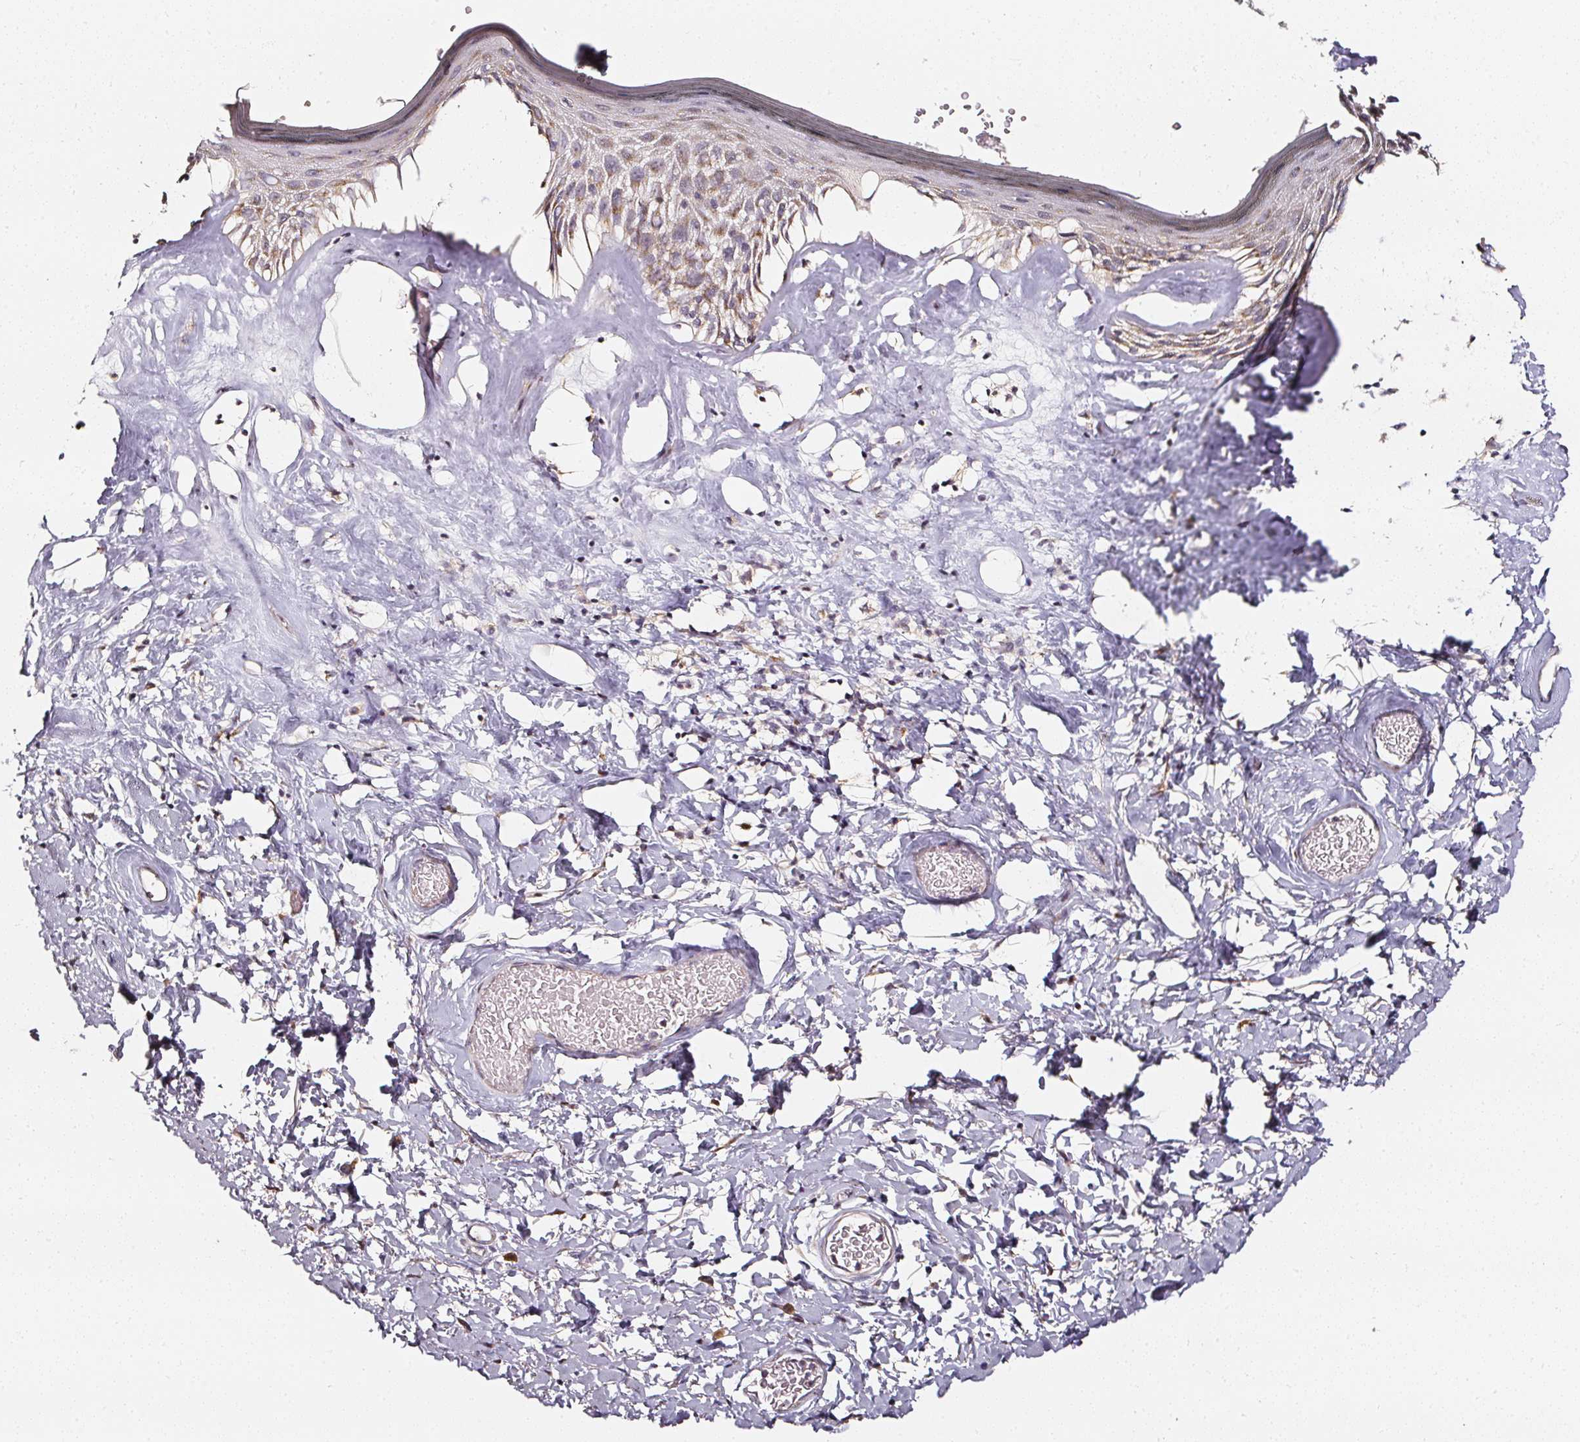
{"staining": {"intensity": "moderate", "quantity": "25%-75%", "location": "cytoplasmic/membranous"}, "tissue": "skin", "cell_type": "Epidermal cells", "image_type": "normal", "snomed": [{"axis": "morphology", "description": "Normal tissue, NOS"}, {"axis": "morphology", "description": "Inflammation, NOS"}, {"axis": "topography", "description": "Vulva"}], "caption": "Skin stained for a protein demonstrates moderate cytoplasmic/membranous positivity in epidermal cells.", "gene": "NTRK1", "patient": {"sex": "female", "age": 86}}